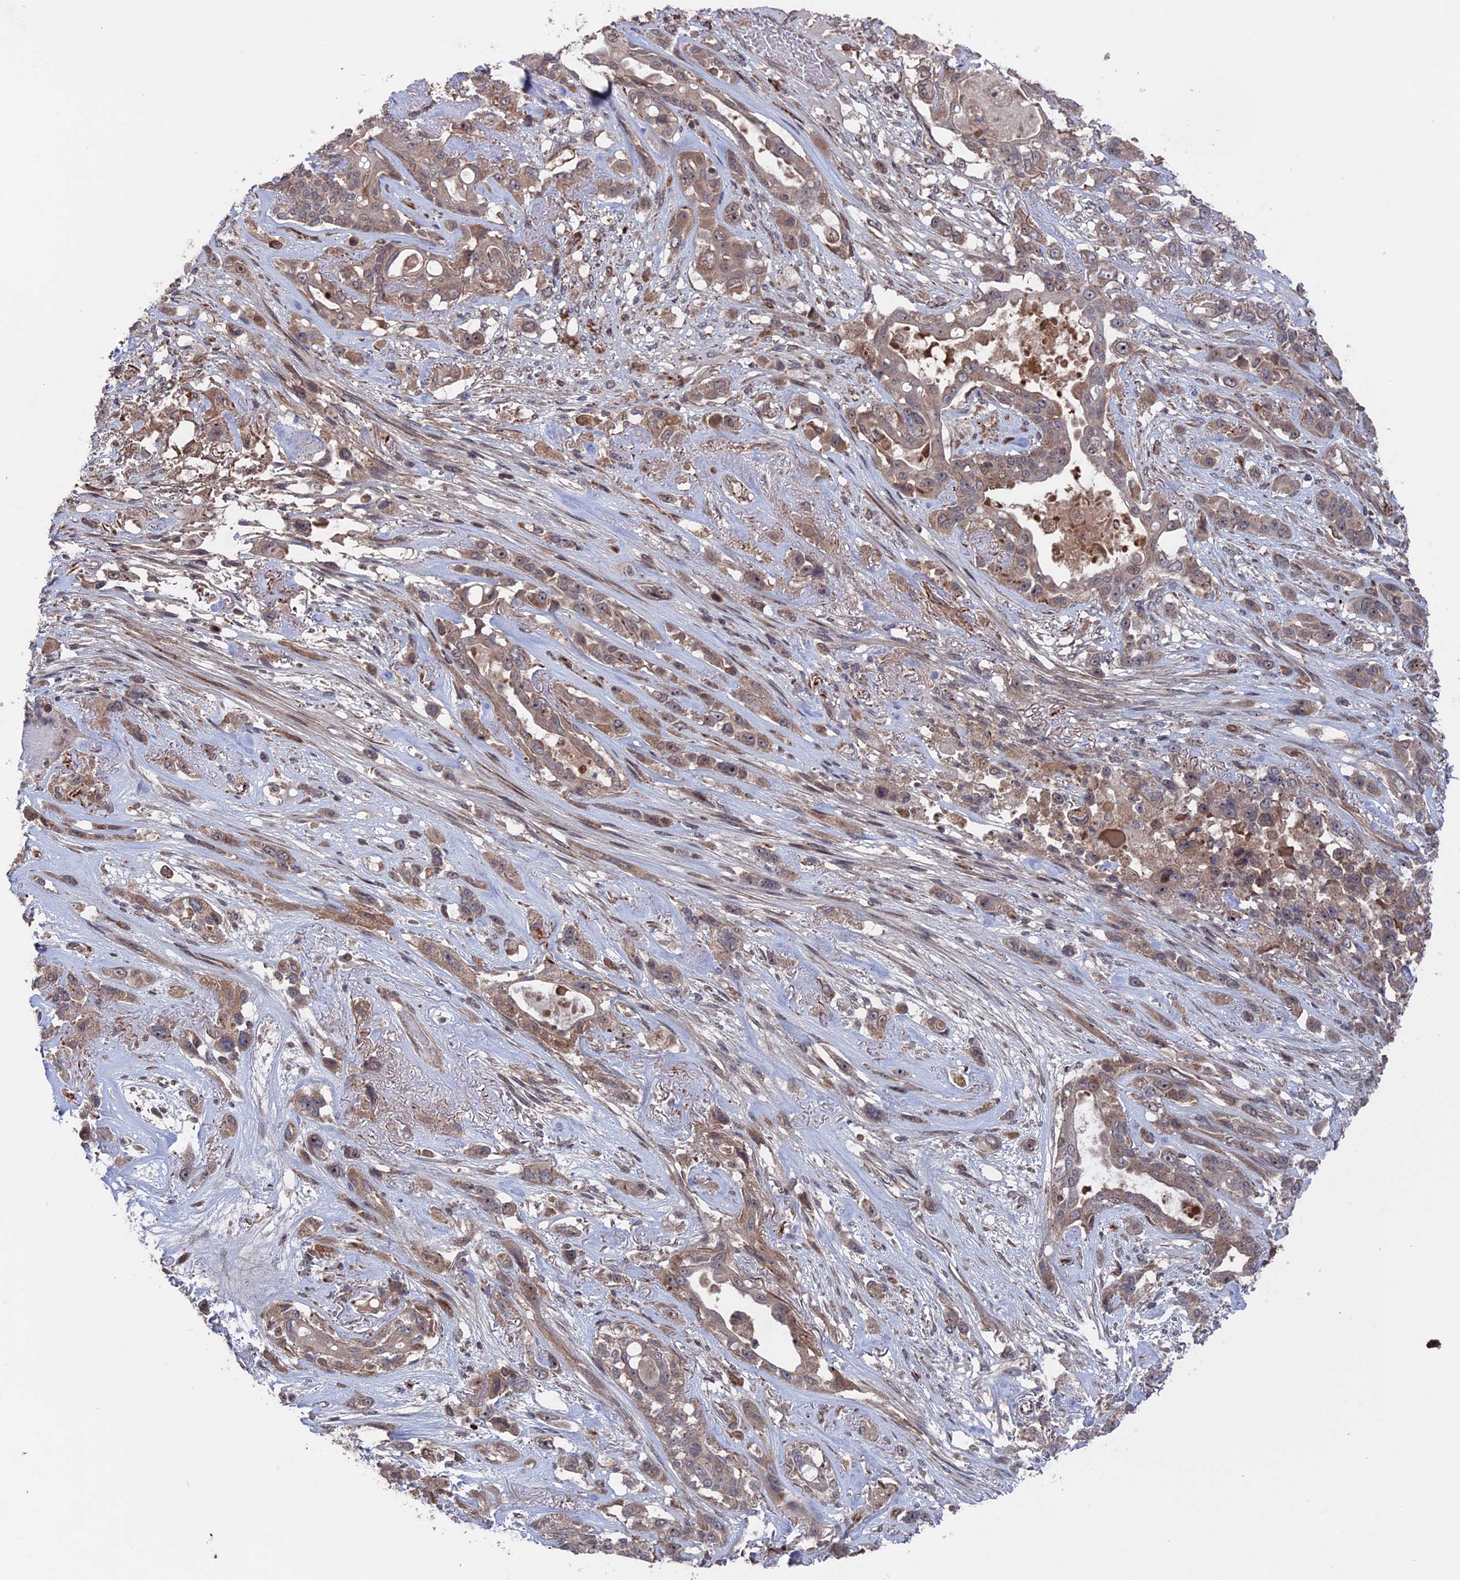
{"staining": {"intensity": "weak", "quantity": "25%-75%", "location": "cytoplasmic/membranous,nuclear"}, "tissue": "lung cancer", "cell_type": "Tumor cells", "image_type": "cancer", "snomed": [{"axis": "morphology", "description": "Squamous cell carcinoma, NOS"}, {"axis": "topography", "description": "Lung"}], "caption": "Immunohistochemistry staining of lung cancer (squamous cell carcinoma), which exhibits low levels of weak cytoplasmic/membranous and nuclear staining in approximately 25%-75% of tumor cells indicating weak cytoplasmic/membranous and nuclear protein positivity. The staining was performed using DAB (3,3'-diaminobenzidine) (brown) for protein detection and nuclei were counterstained in hematoxylin (blue).", "gene": "PLA2G15", "patient": {"sex": "female", "age": 70}}